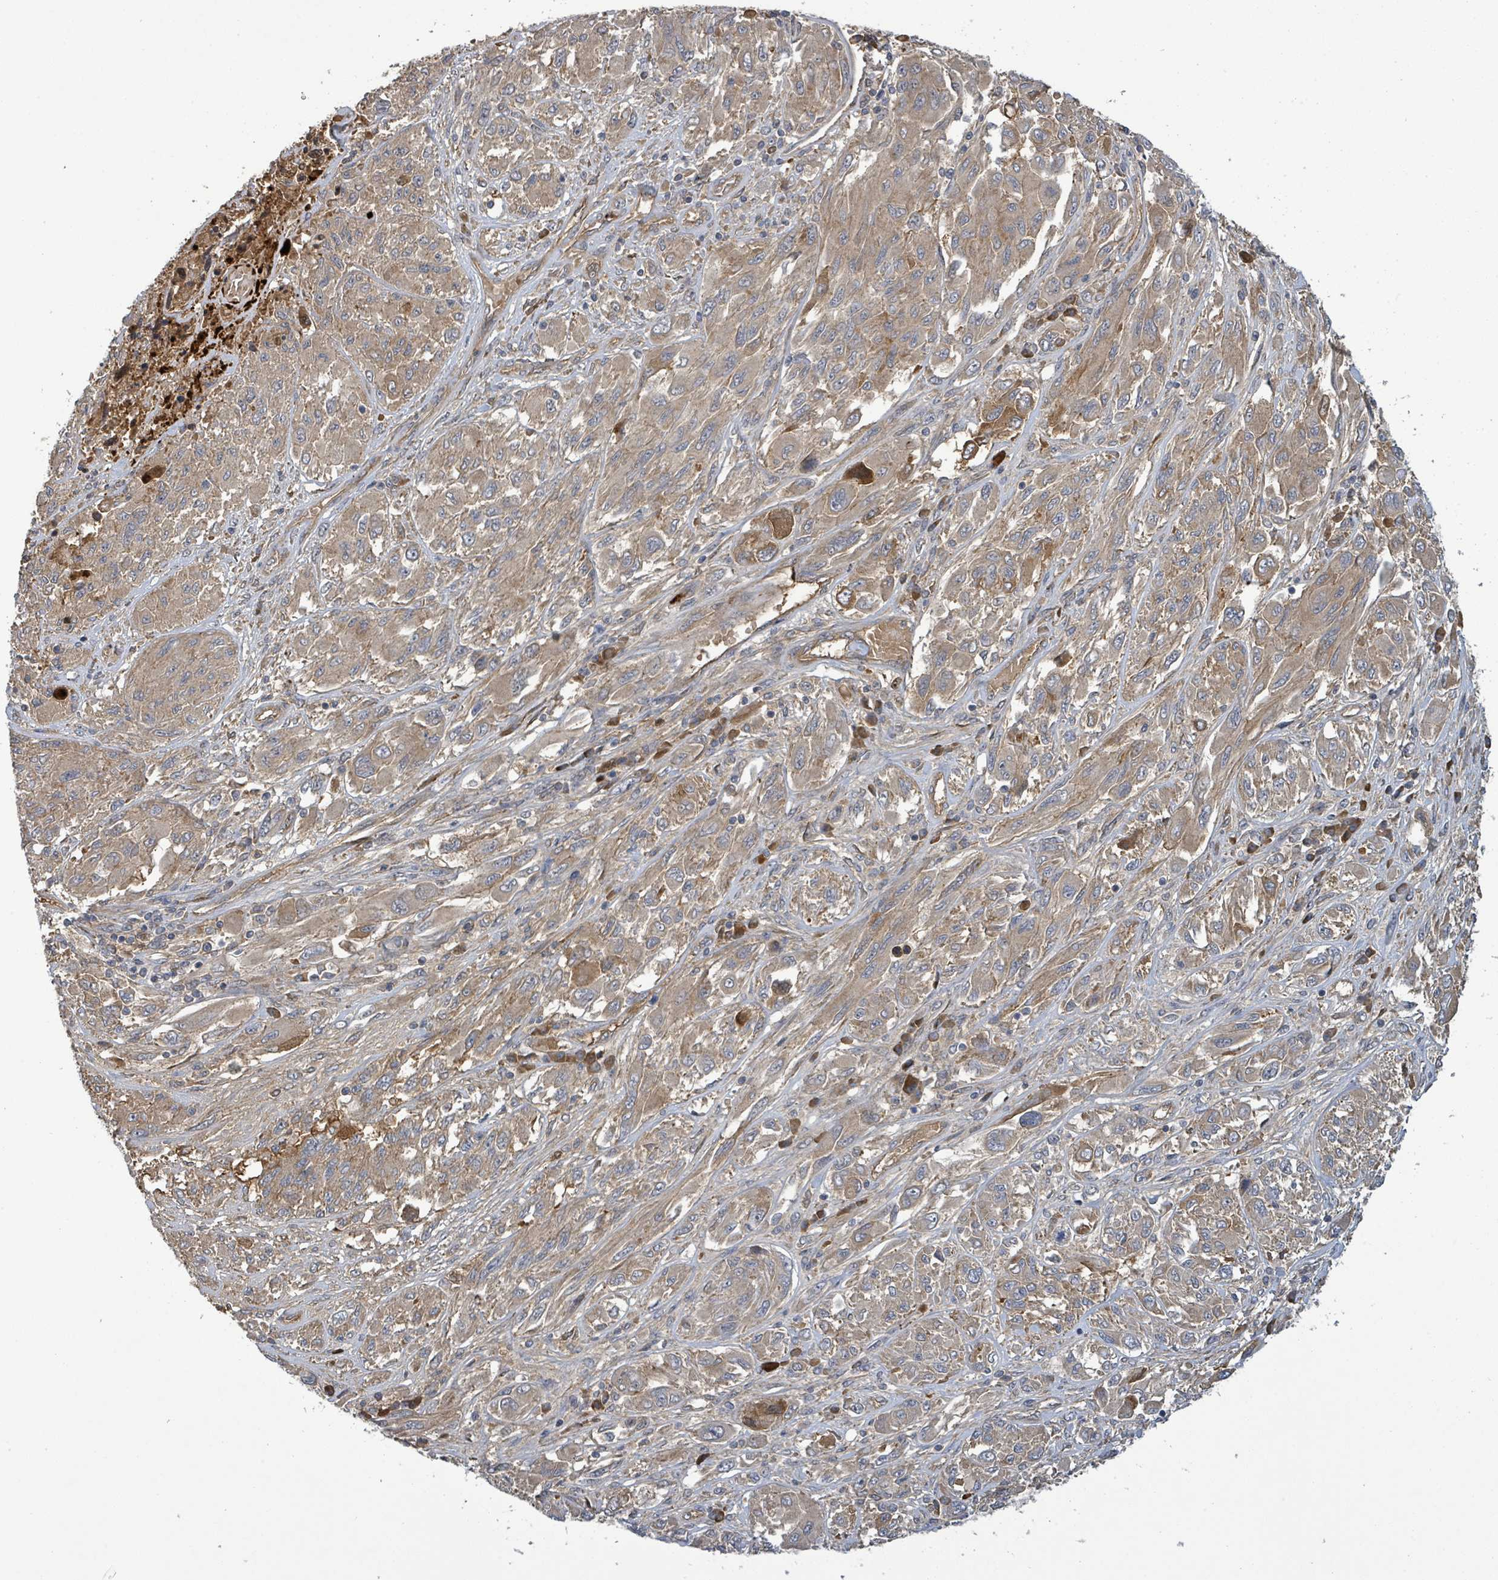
{"staining": {"intensity": "weak", "quantity": ">75%", "location": "cytoplasmic/membranous"}, "tissue": "melanoma", "cell_type": "Tumor cells", "image_type": "cancer", "snomed": [{"axis": "morphology", "description": "Malignant melanoma, NOS"}, {"axis": "topography", "description": "Skin"}], "caption": "The micrograph exhibits immunohistochemical staining of melanoma. There is weak cytoplasmic/membranous positivity is identified in about >75% of tumor cells.", "gene": "STARD4", "patient": {"sex": "female", "age": 91}}